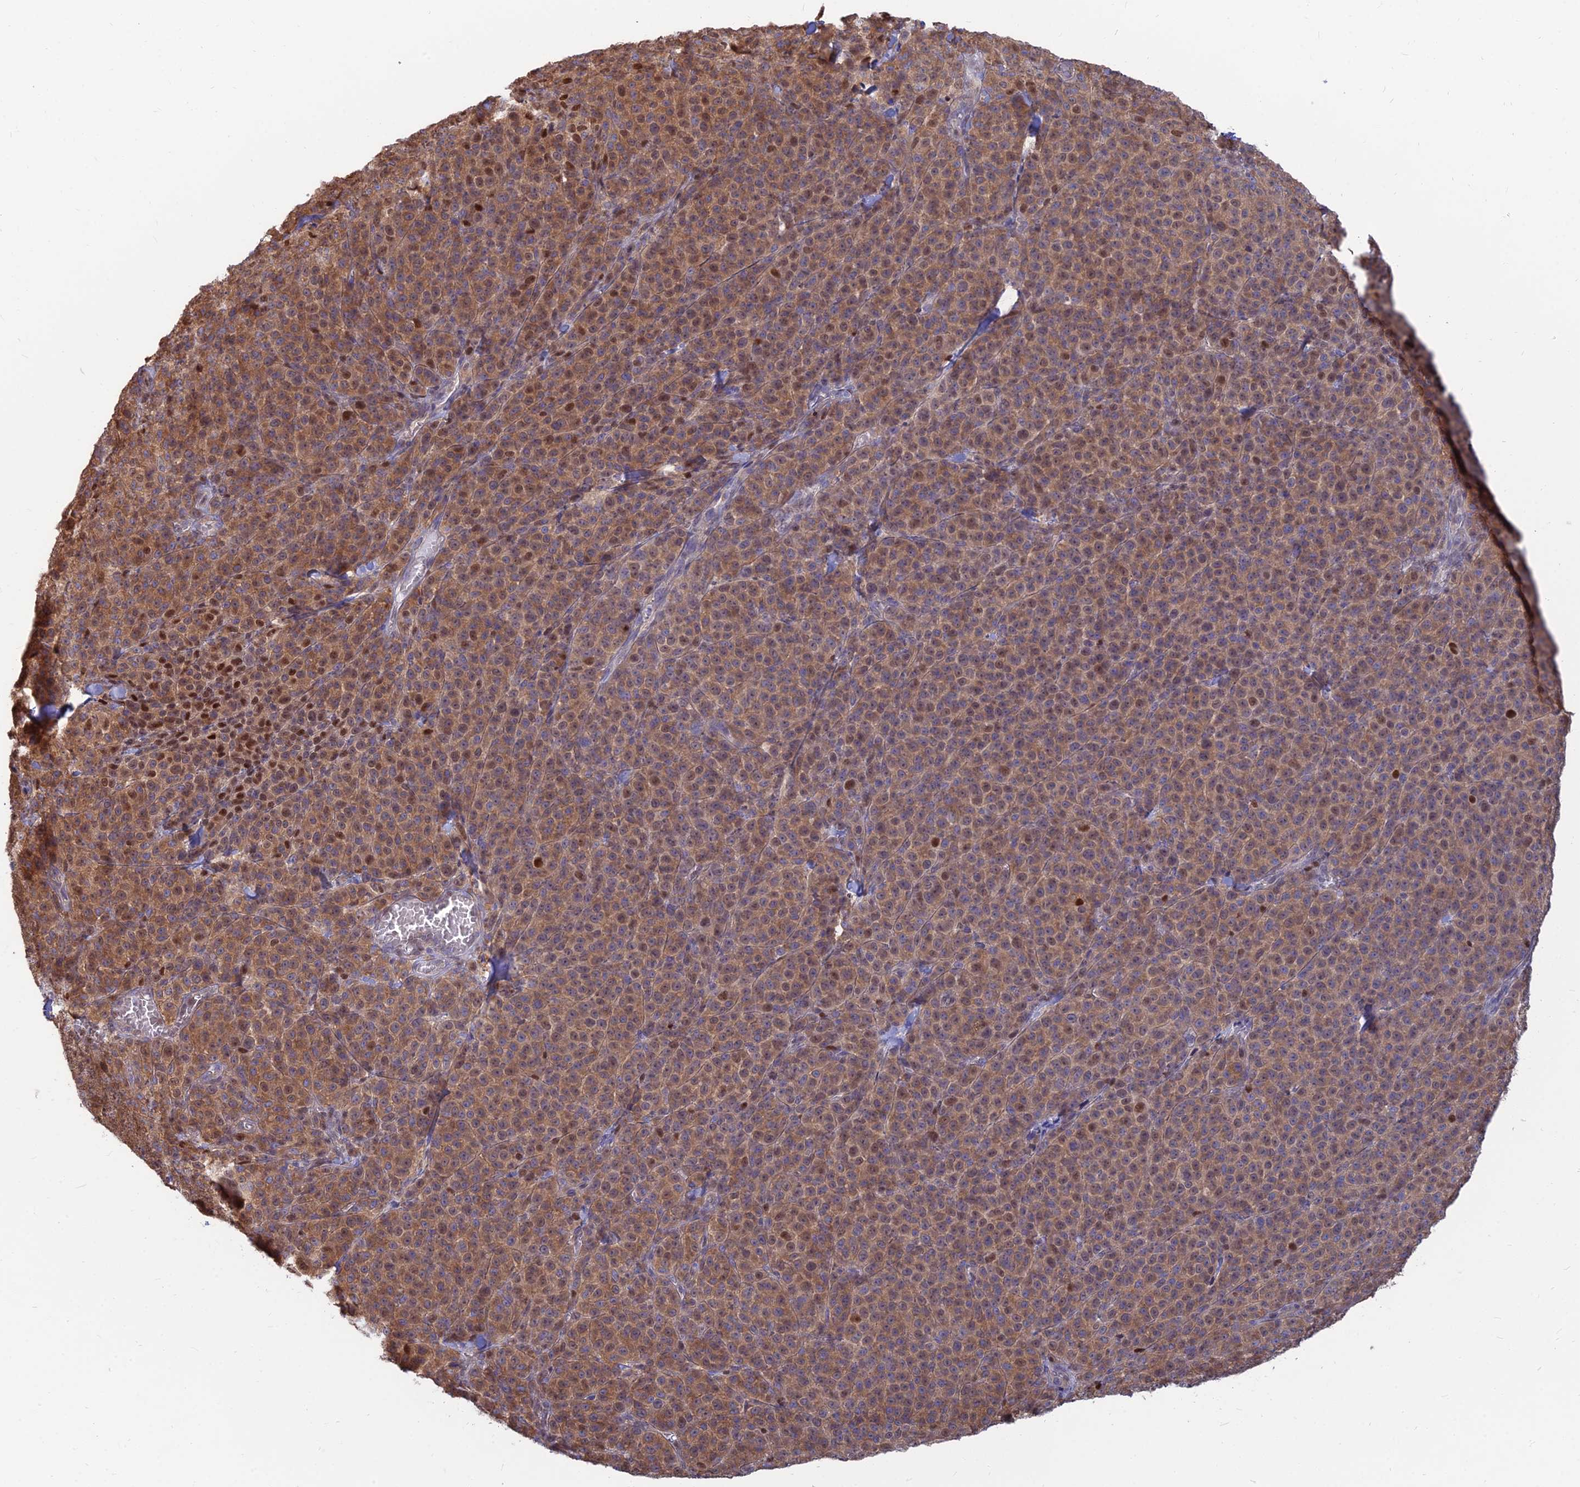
{"staining": {"intensity": "strong", "quantity": ">75%", "location": "cytoplasmic/membranous,nuclear"}, "tissue": "melanoma", "cell_type": "Tumor cells", "image_type": "cancer", "snomed": [{"axis": "morphology", "description": "Normal tissue, NOS"}, {"axis": "morphology", "description": "Malignant melanoma, NOS"}, {"axis": "topography", "description": "Skin"}], "caption": "An immunohistochemistry histopathology image of neoplastic tissue is shown. Protein staining in brown labels strong cytoplasmic/membranous and nuclear positivity in melanoma within tumor cells.", "gene": "DNPEP", "patient": {"sex": "female", "age": 34}}